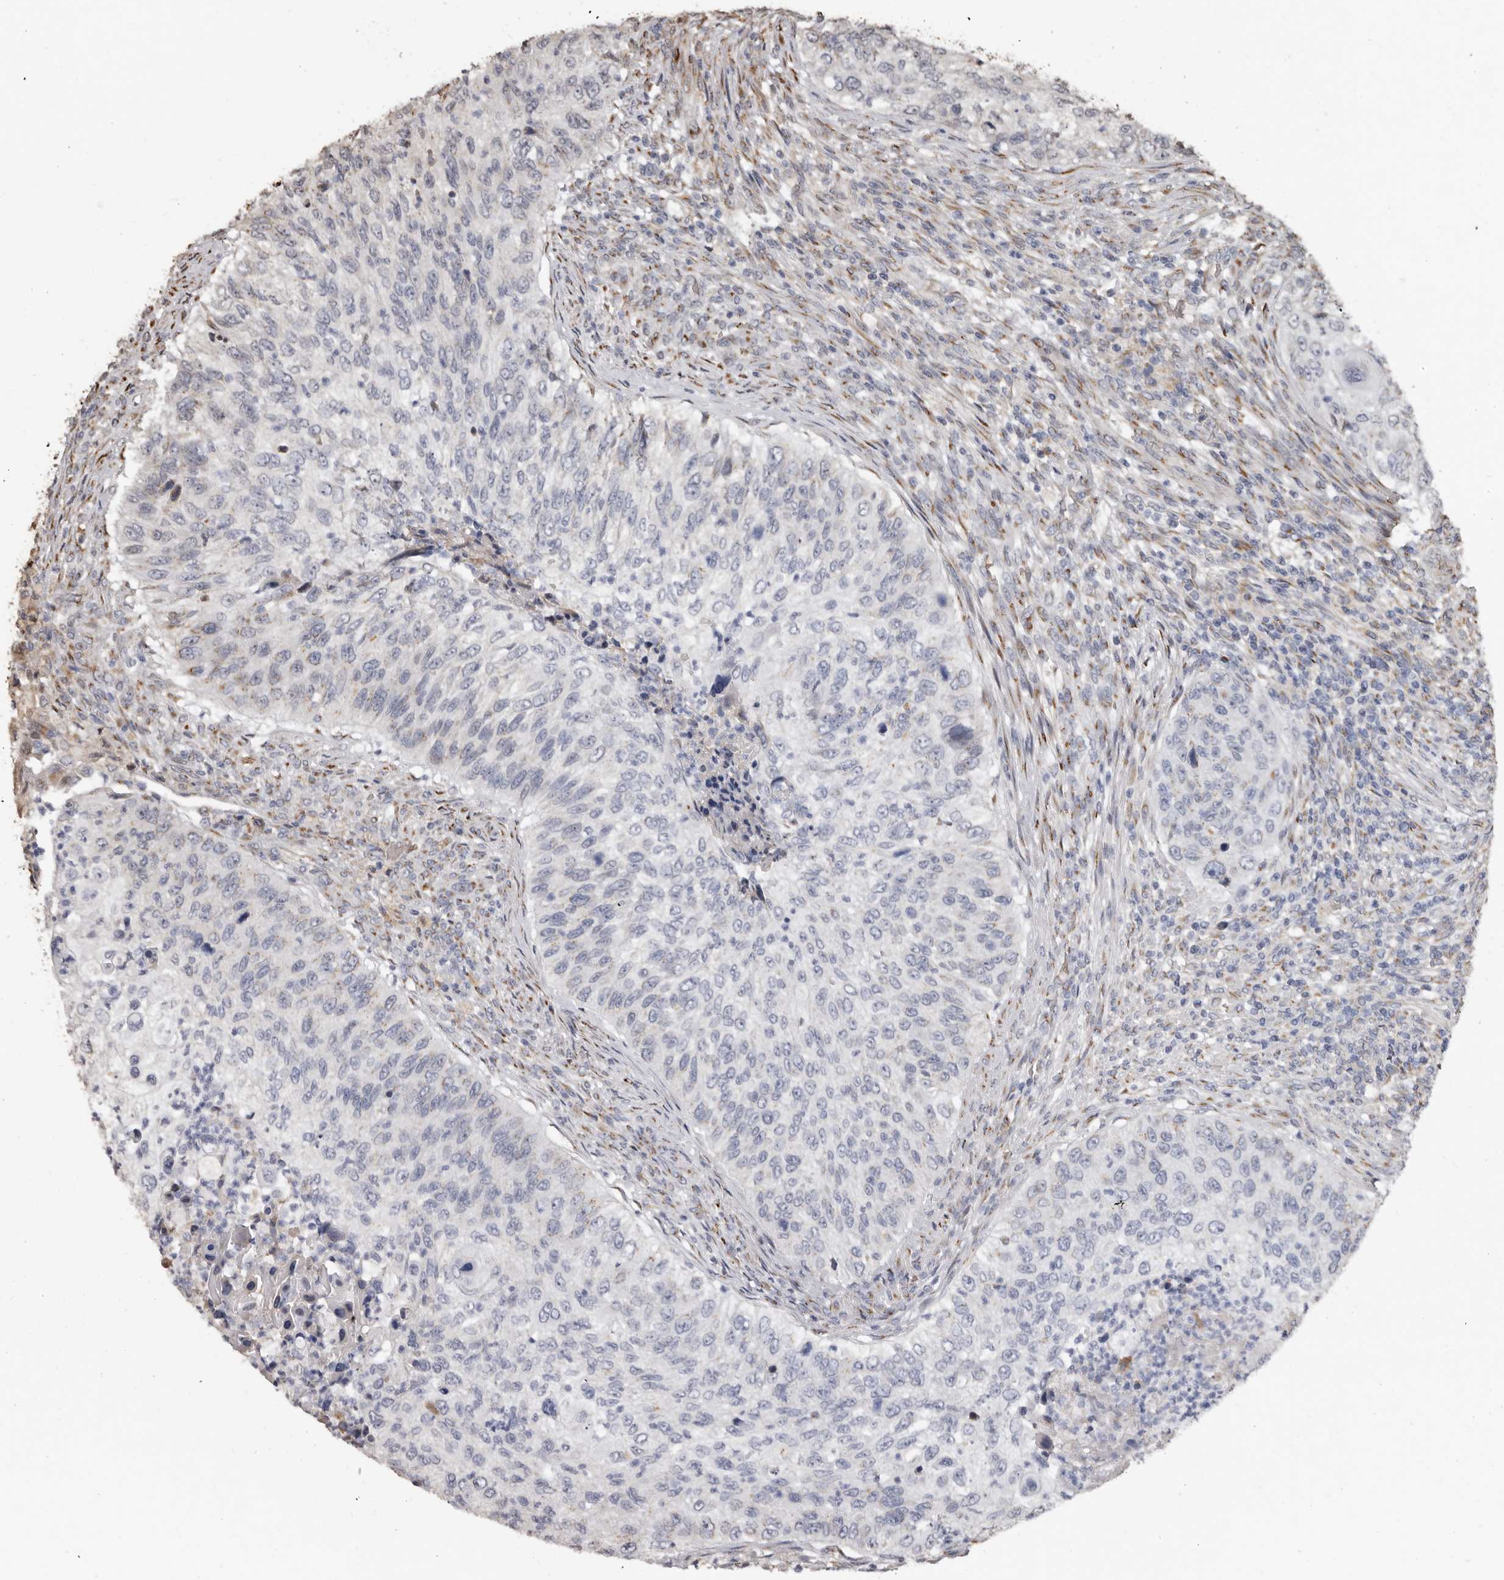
{"staining": {"intensity": "negative", "quantity": "none", "location": "none"}, "tissue": "urothelial cancer", "cell_type": "Tumor cells", "image_type": "cancer", "snomed": [{"axis": "morphology", "description": "Urothelial carcinoma, High grade"}, {"axis": "topography", "description": "Urinary bladder"}], "caption": "Tumor cells are negative for protein expression in human urothelial cancer.", "gene": "ENTREP1", "patient": {"sex": "female", "age": 60}}